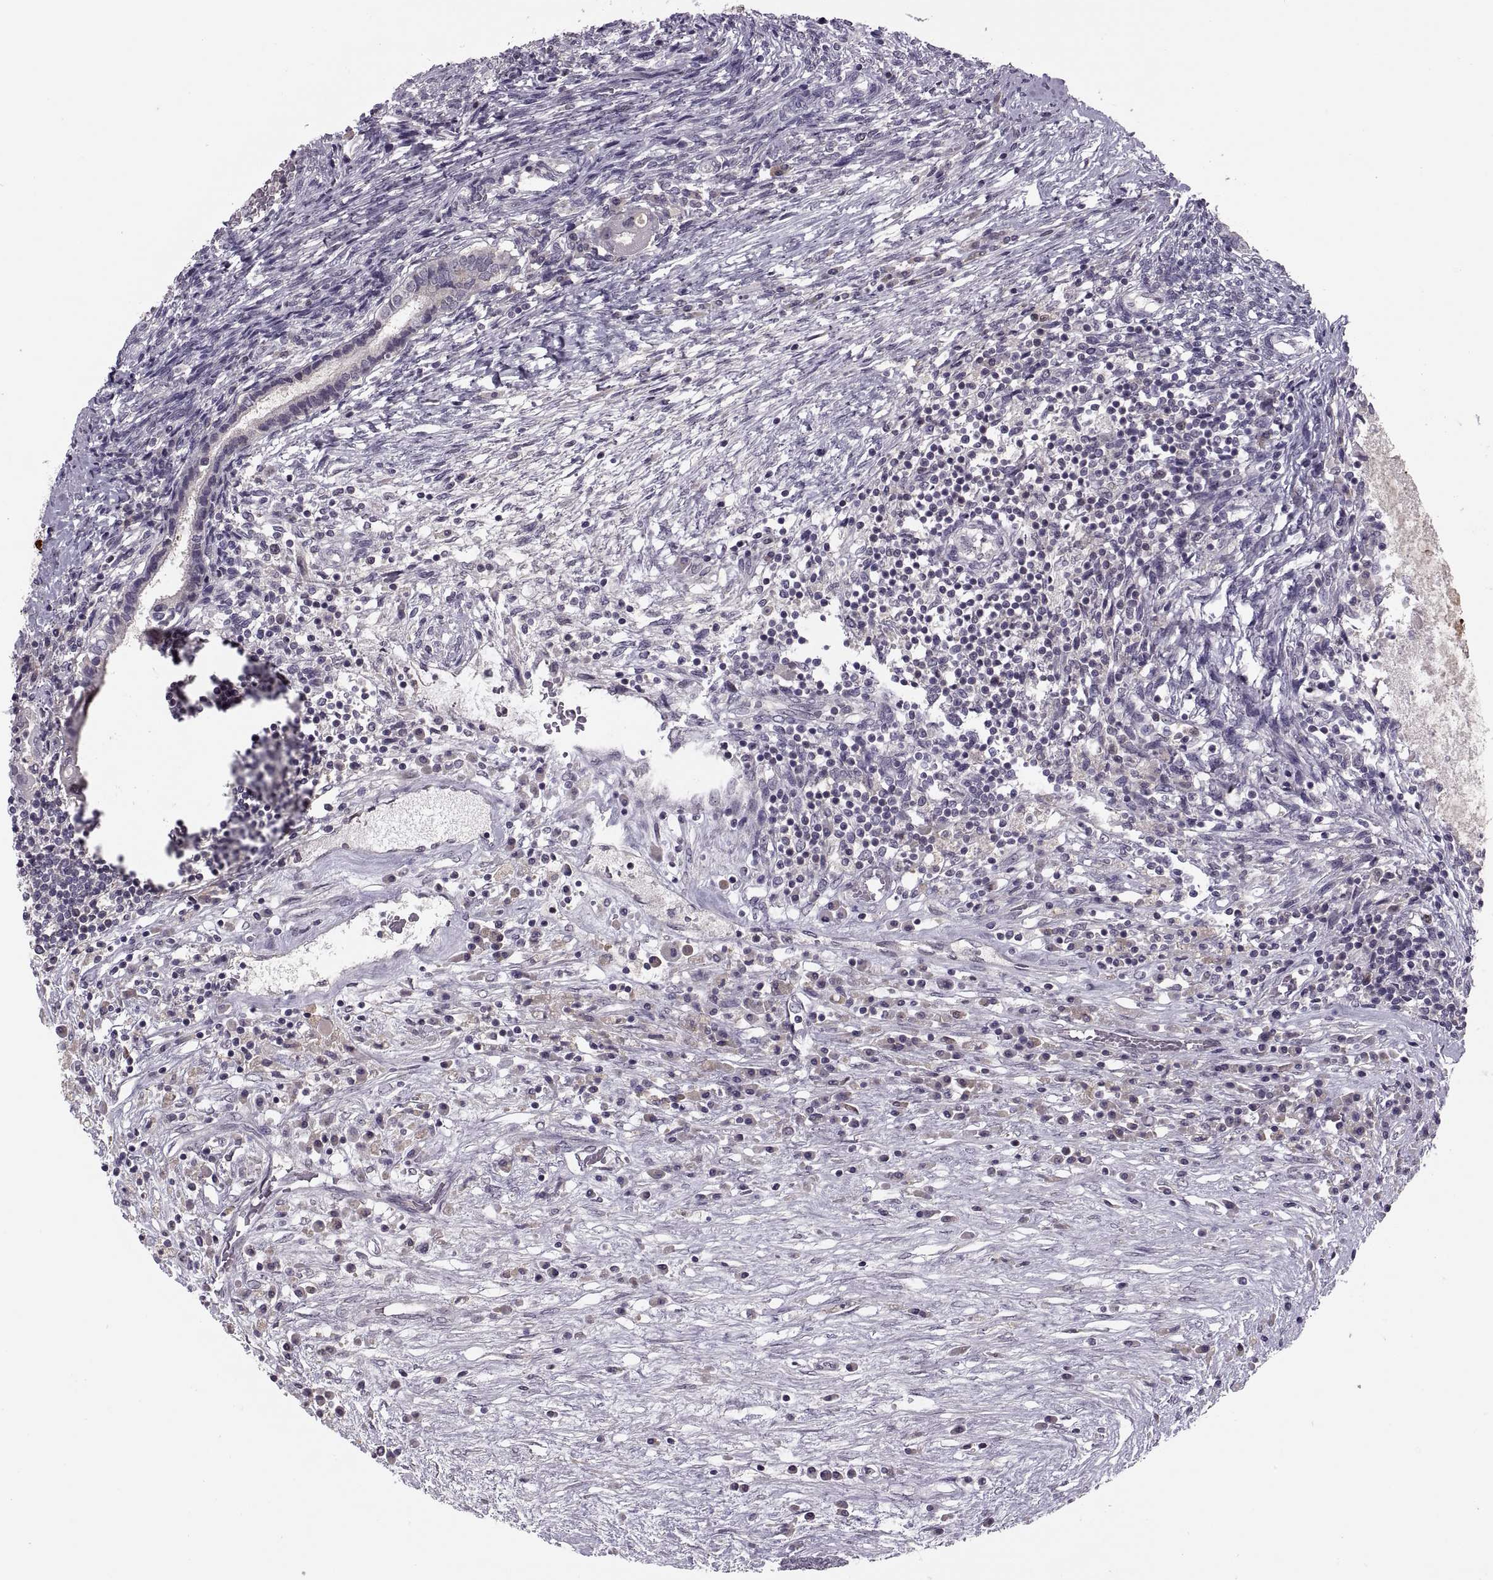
{"staining": {"intensity": "negative", "quantity": "none", "location": "none"}, "tissue": "testis cancer", "cell_type": "Tumor cells", "image_type": "cancer", "snomed": [{"axis": "morphology", "description": "Carcinoma, Embryonal, NOS"}, {"axis": "topography", "description": "Testis"}], "caption": "Immunohistochemical staining of embryonal carcinoma (testis) demonstrates no significant expression in tumor cells.", "gene": "CACNA1F", "patient": {"sex": "male", "age": 37}}